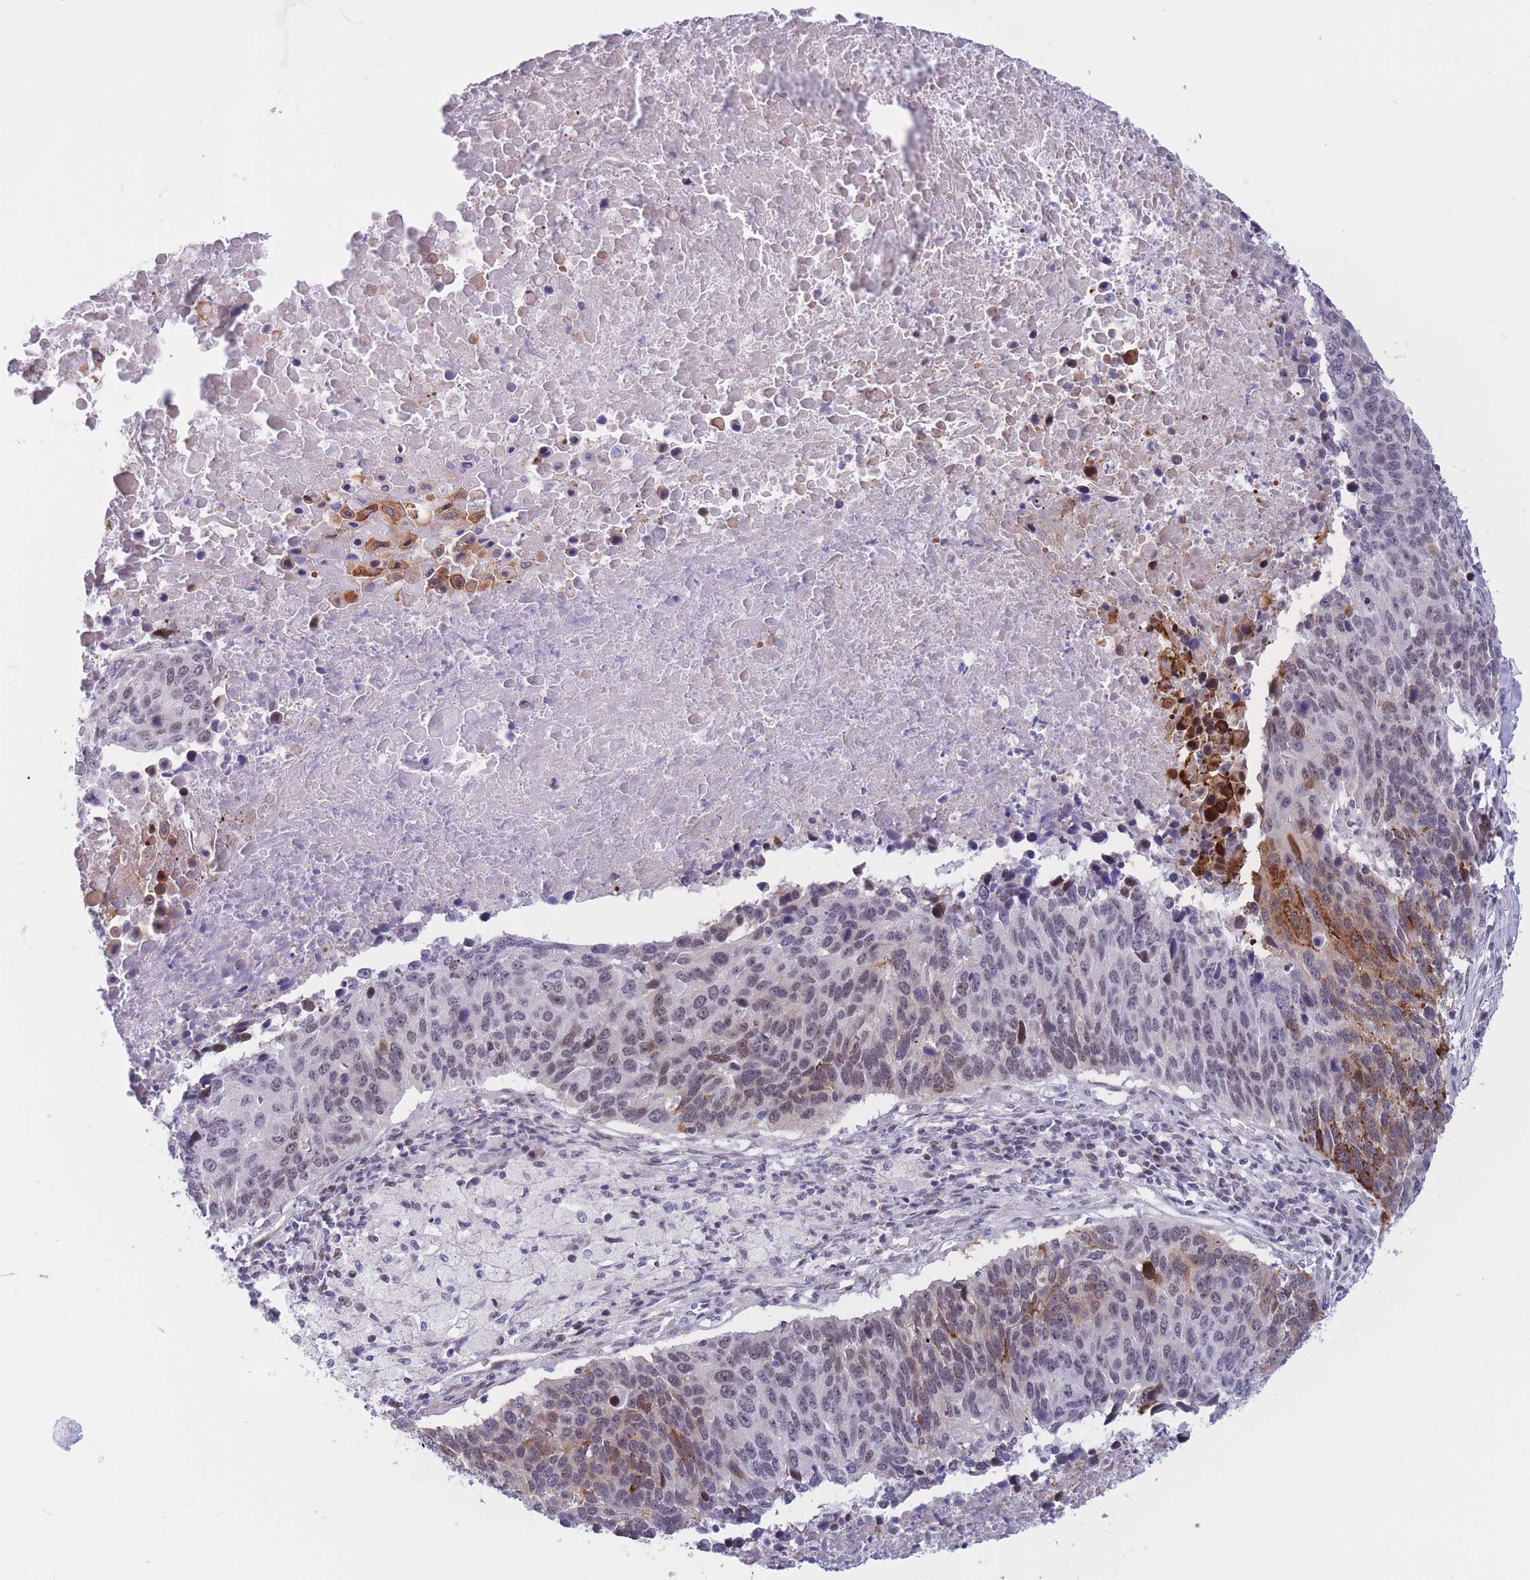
{"staining": {"intensity": "moderate", "quantity": "25%-75%", "location": "cytoplasmic/membranous"}, "tissue": "lung cancer", "cell_type": "Tumor cells", "image_type": "cancer", "snomed": [{"axis": "morphology", "description": "Normal tissue, NOS"}, {"axis": "morphology", "description": "Squamous cell carcinoma, NOS"}, {"axis": "topography", "description": "Lymph node"}, {"axis": "topography", "description": "Lung"}], "caption": "IHC image of human lung cancer (squamous cell carcinoma) stained for a protein (brown), which displays medium levels of moderate cytoplasmic/membranous expression in approximately 25%-75% of tumor cells.", "gene": "BCL9L", "patient": {"sex": "male", "age": 66}}